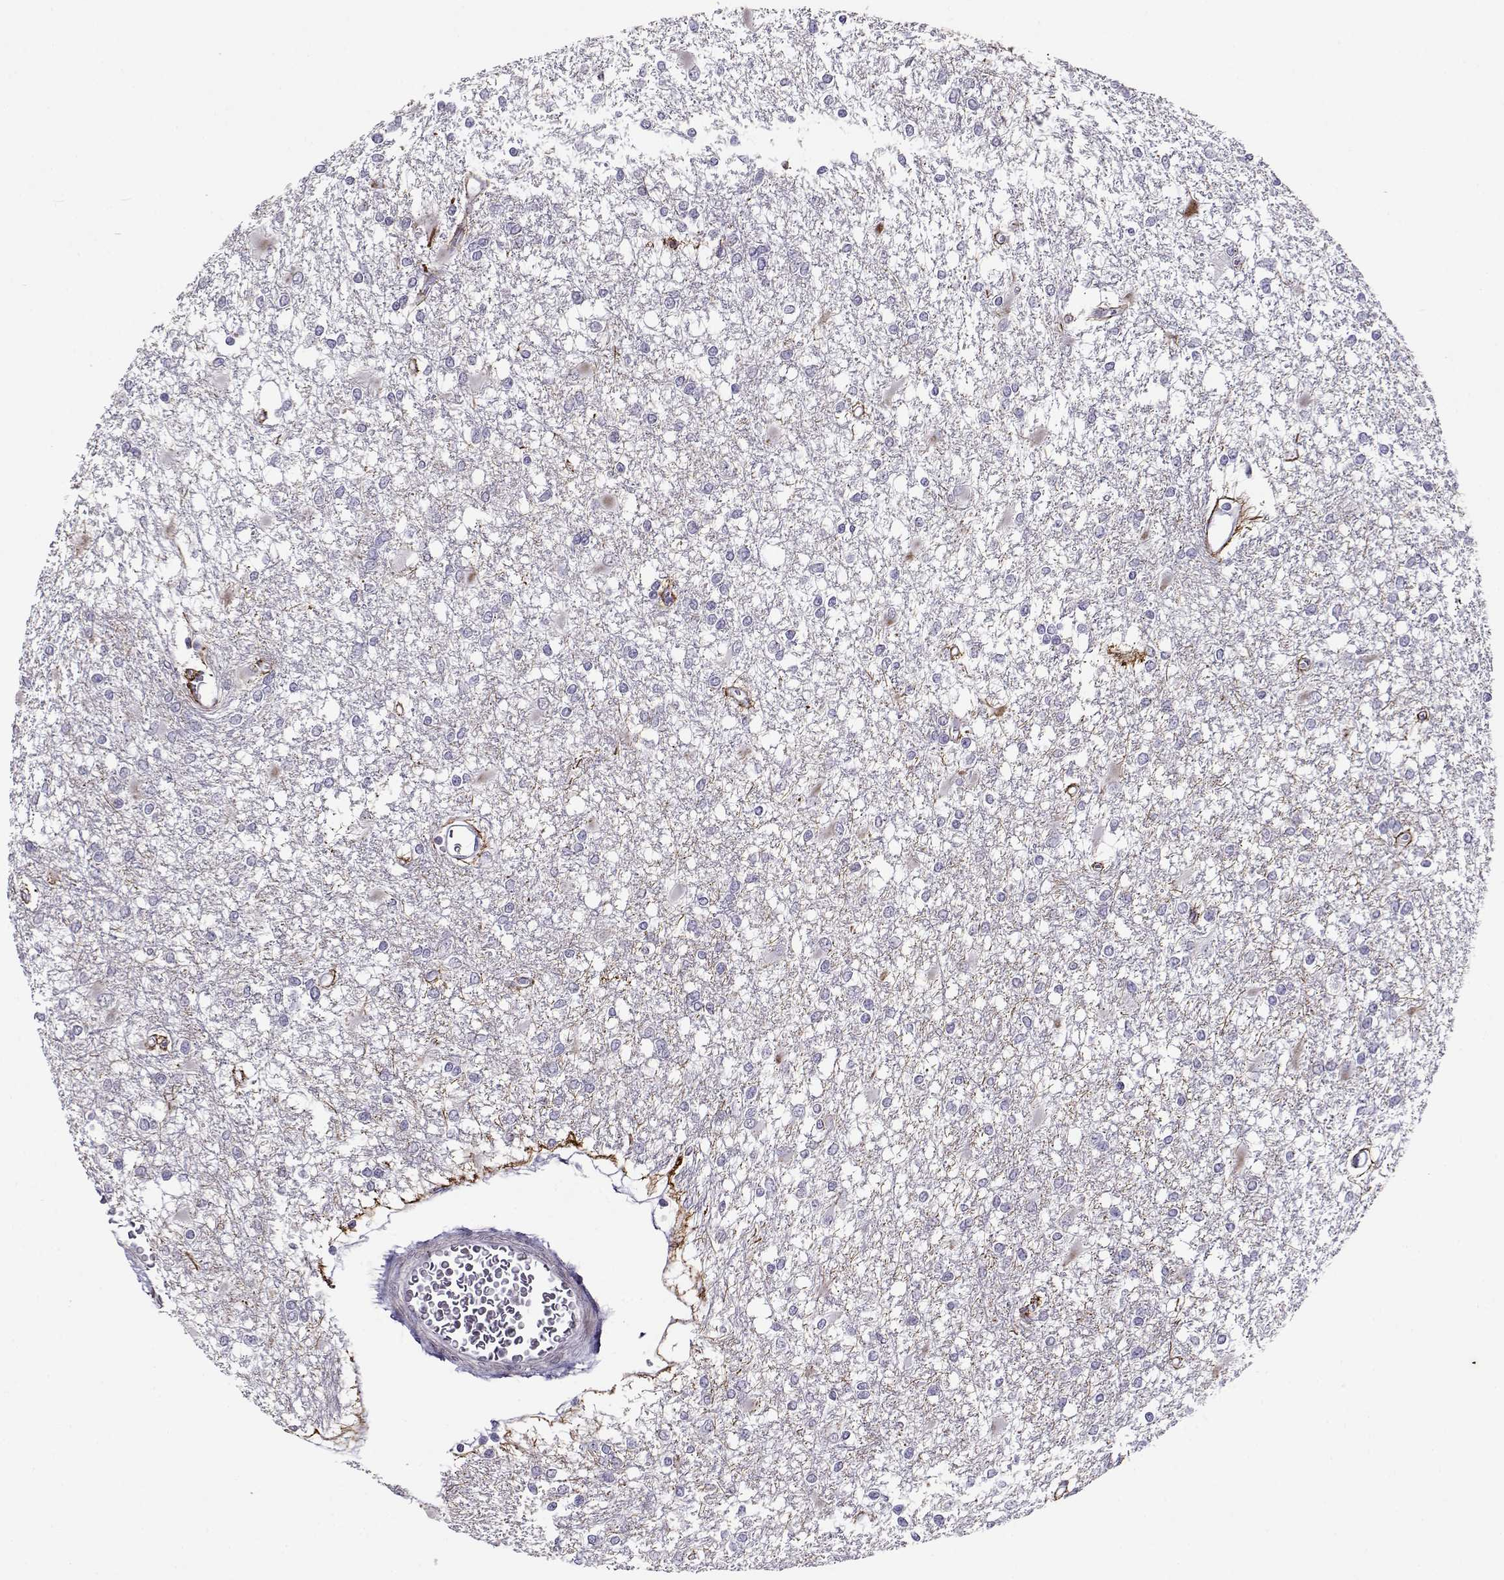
{"staining": {"intensity": "negative", "quantity": "none", "location": "none"}, "tissue": "glioma", "cell_type": "Tumor cells", "image_type": "cancer", "snomed": [{"axis": "morphology", "description": "Glioma, malignant, High grade"}, {"axis": "topography", "description": "Cerebral cortex"}], "caption": "Tumor cells are negative for protein expression in human glioma.", "gene": "NPW", "patient": {"sex": "male", "age": 79}}